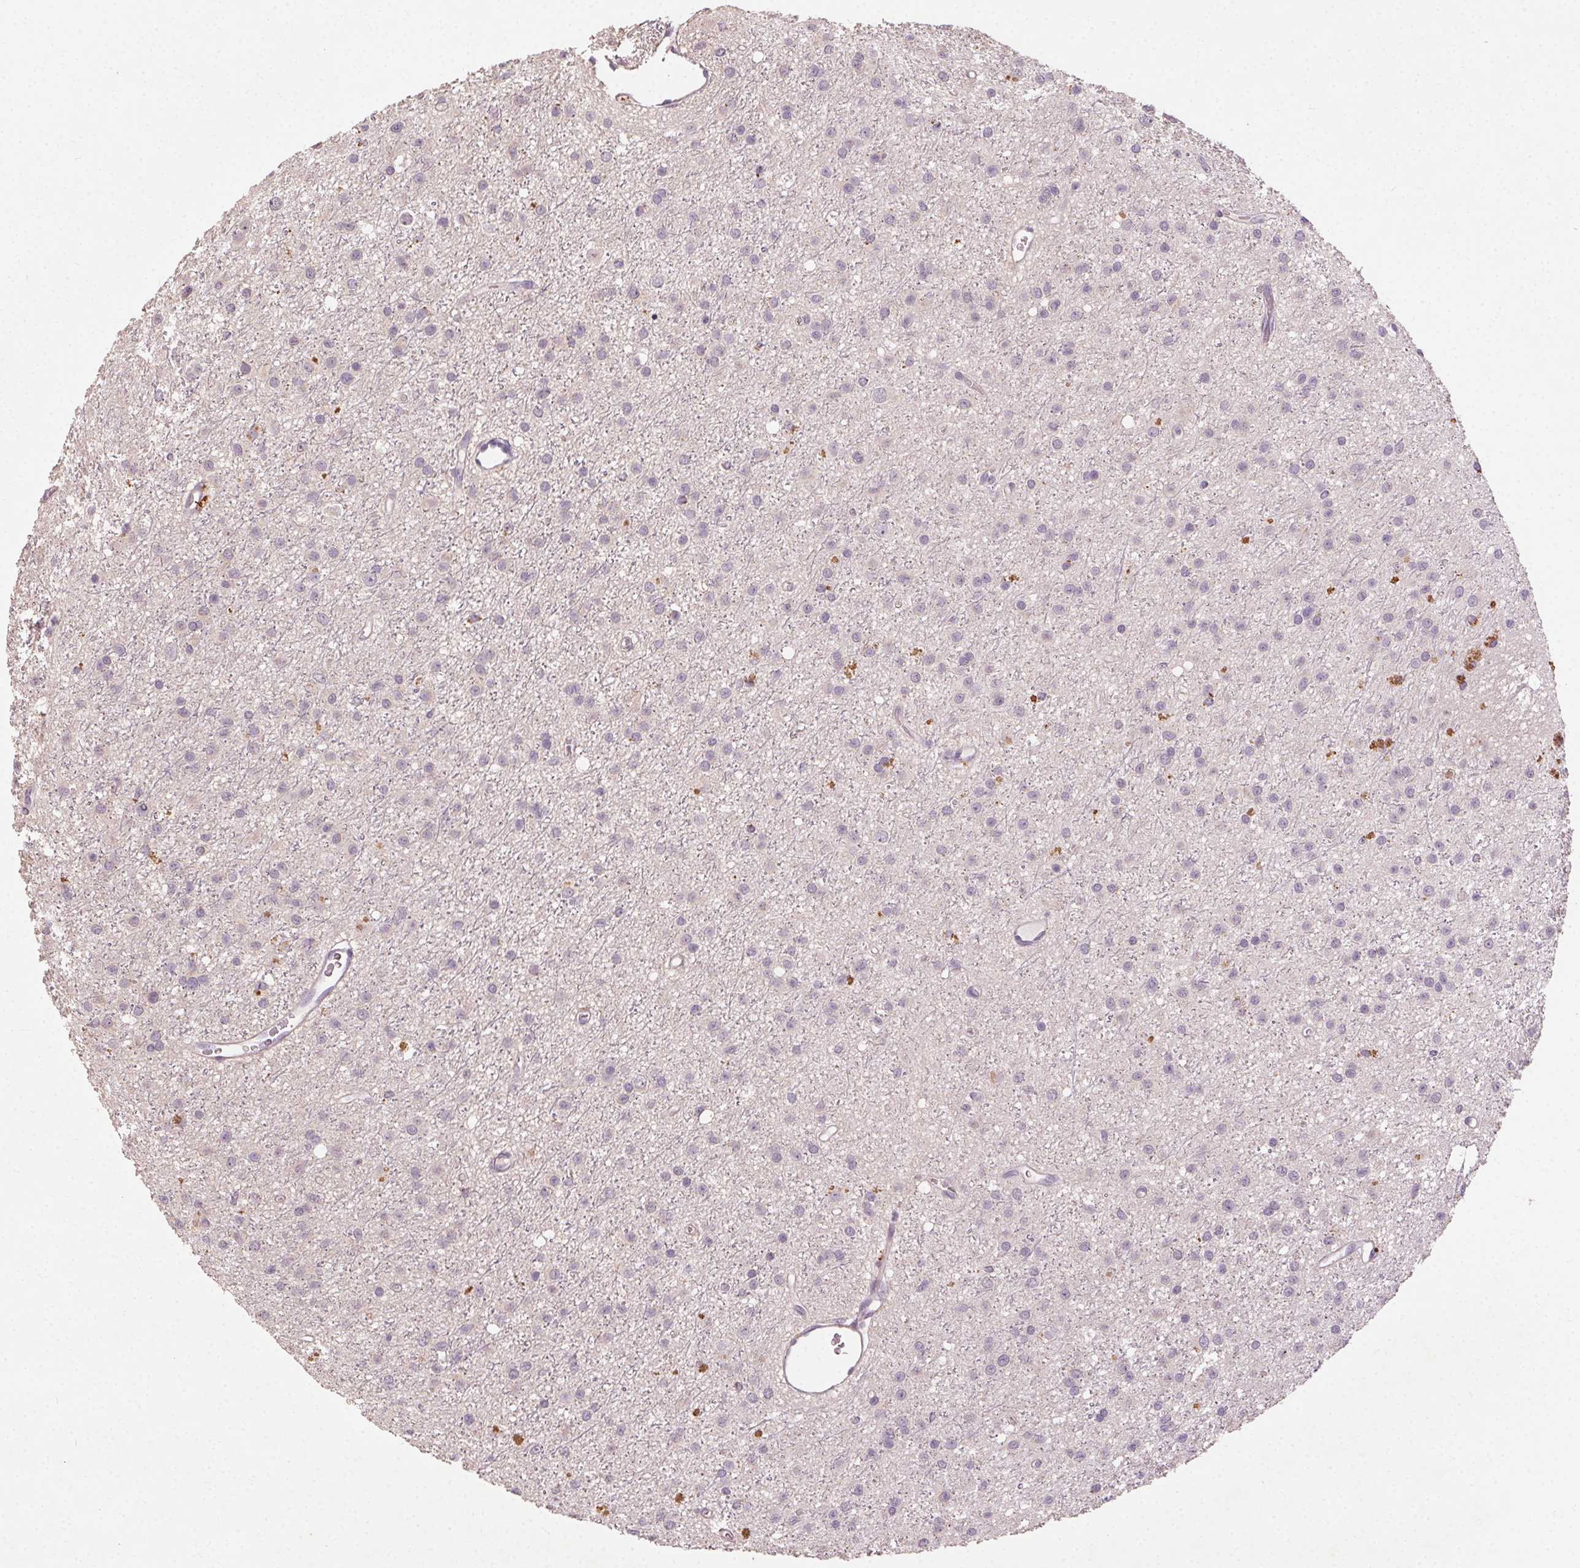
{"staining": {"intensity": "negative", "quantity": "none", "location": "none"}, "tissue": "glioma", "cell_type": "Tumor cells", "image_type": "cancer", "snomed": [{"axis": "morphology", "description": "Glioma, malignant, Low grade"}, {"axis": "topography", "description": "Brain"}], "caption": "There is no significant staining in tumor cells of malignant glioma (low-grade).", "gene": "CLTRN", "patient": {"sex": "male", "age": 27}}